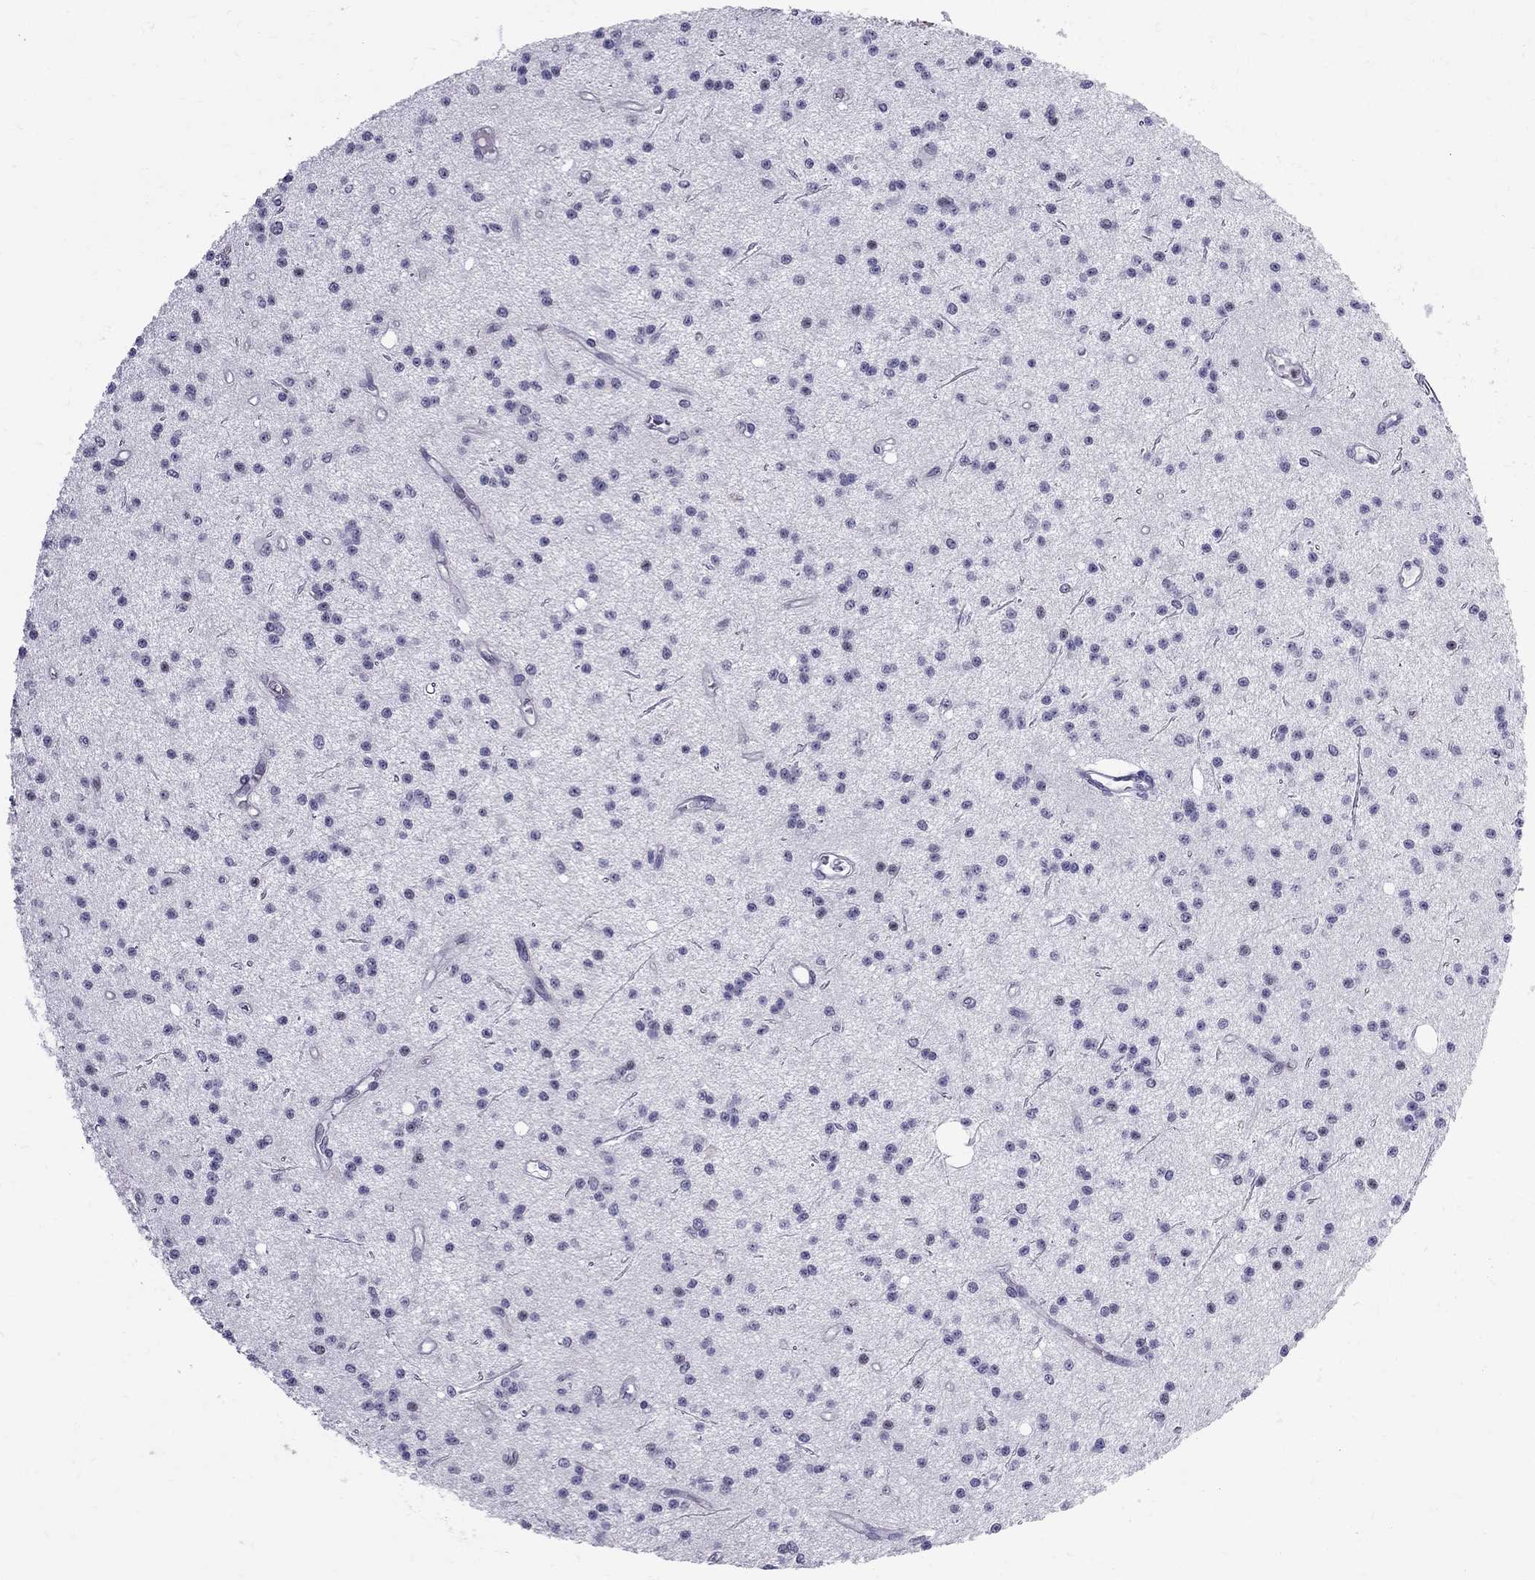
{"staining": {"intensity": "negative", "quantity": "none", "location": "none"}, "tissue": "glioma", "cell_type": "Tumor cells", "image_type": "cancer", "snomed": [{"axis": "morphology", "description": "Glioma, malignant, Low grade"}, {"axis": "topography", "description": "Brain"}], "caption": "DAB (3,3'-diaminobenzidine) immunohistochemical staining of human glioma exhibits no significant staining in tumor cells.", "gene": "MUC15", "patient": {"sex": "male", "age": 27}}